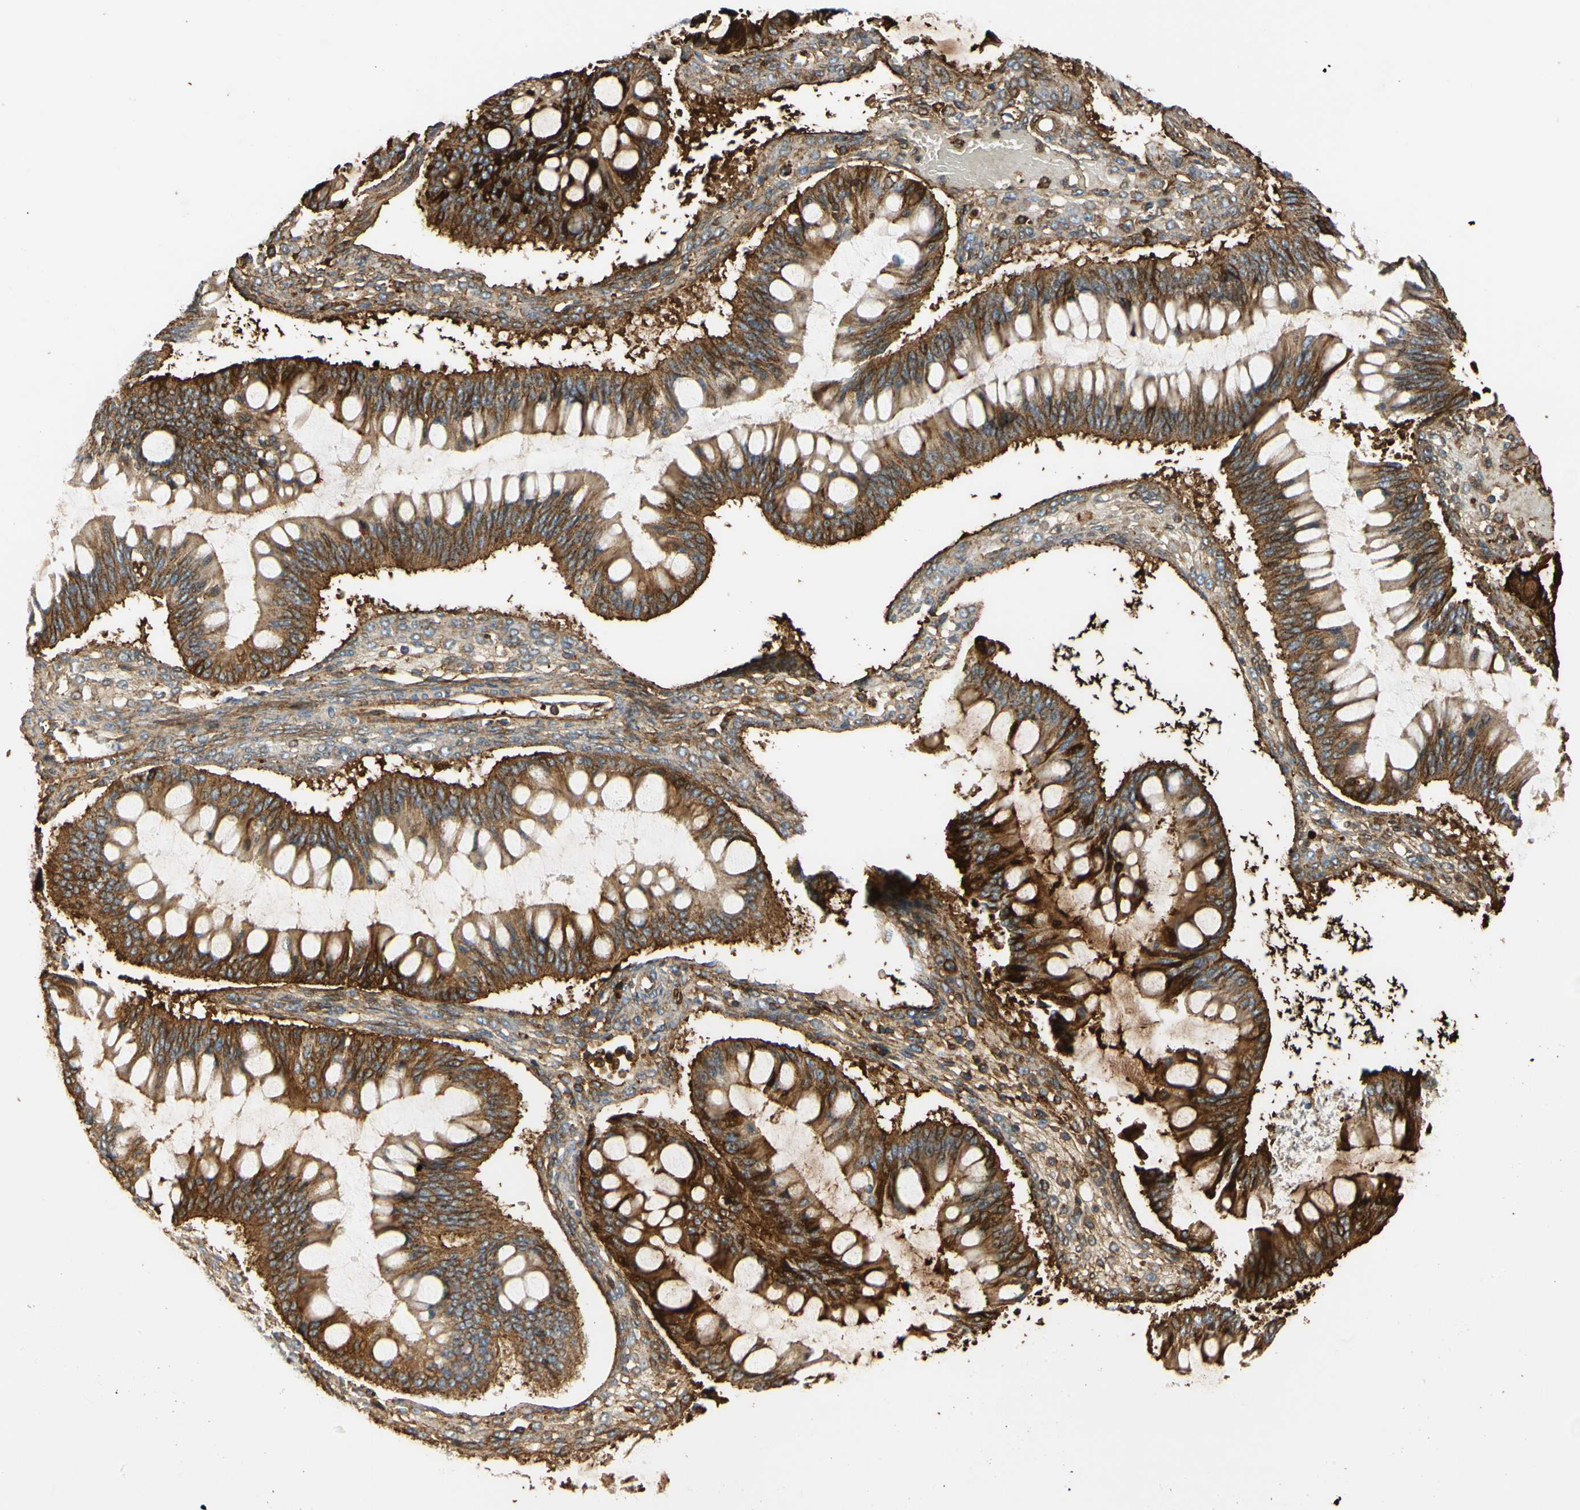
{"staining": {"intensity": "strong", "quantity": ">75%", "location": "cytoplasmic/membranous"}, "tissue": "ovarian cancer", "cell_type": "Tumor cells", "image_type": "cancer", "snomed": [{"axis": "morphology", "description": "Cystadenocarcinoma, mucinous, NOS"}, {"axis": "topography", "description": "Ovary"}], "caption": "Immunohistochemical staining of human ovarian mucinous cystadenocarcinoma reveals high levels of strong cytoplasmic/membranous expression in approximately >75% of tumor cells.", "gene": "FGB", "patient": {"sex": "female", "age": 73}}